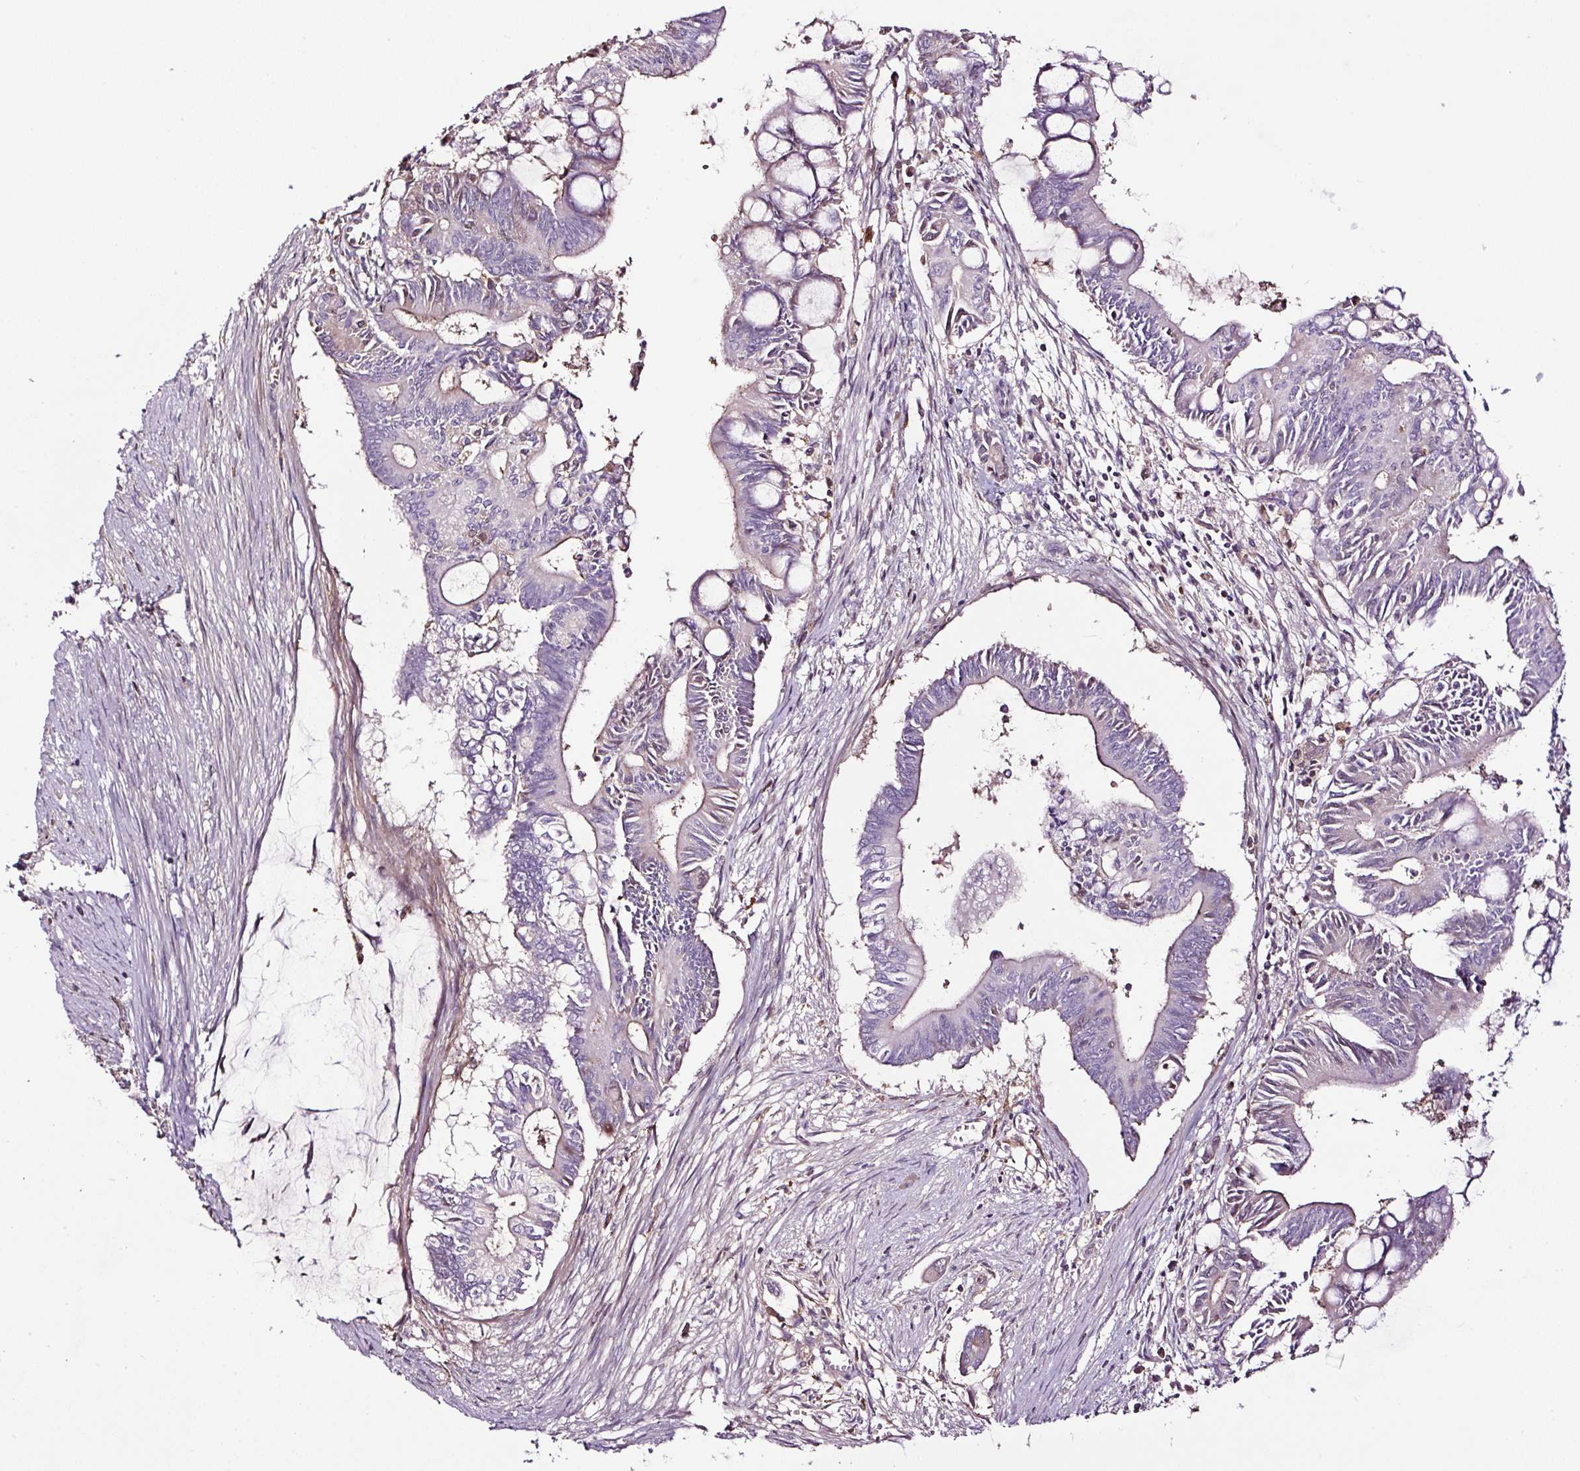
{"staining": {"intensity": "negative", "quantity": "none", "location": "none"}, "tissue": "pancreatic cancer", "cell_type": "Tumor cells", "image_type": "cancer", "snomed": [{"axis": "morphology", "description": "Adenocarcinoma, NOS"}, {"axis": "topography", "description": "Pancreas"}], "caption": "Immunohistochemistry (IHC) micrograph of neoplastic tissue: human pancreatic adenocarcinoma stained with DAB shows no significant protein expression in tumor cells.", "gene": "LRRC24", "patient": {"sex": "male", "age": 68}}